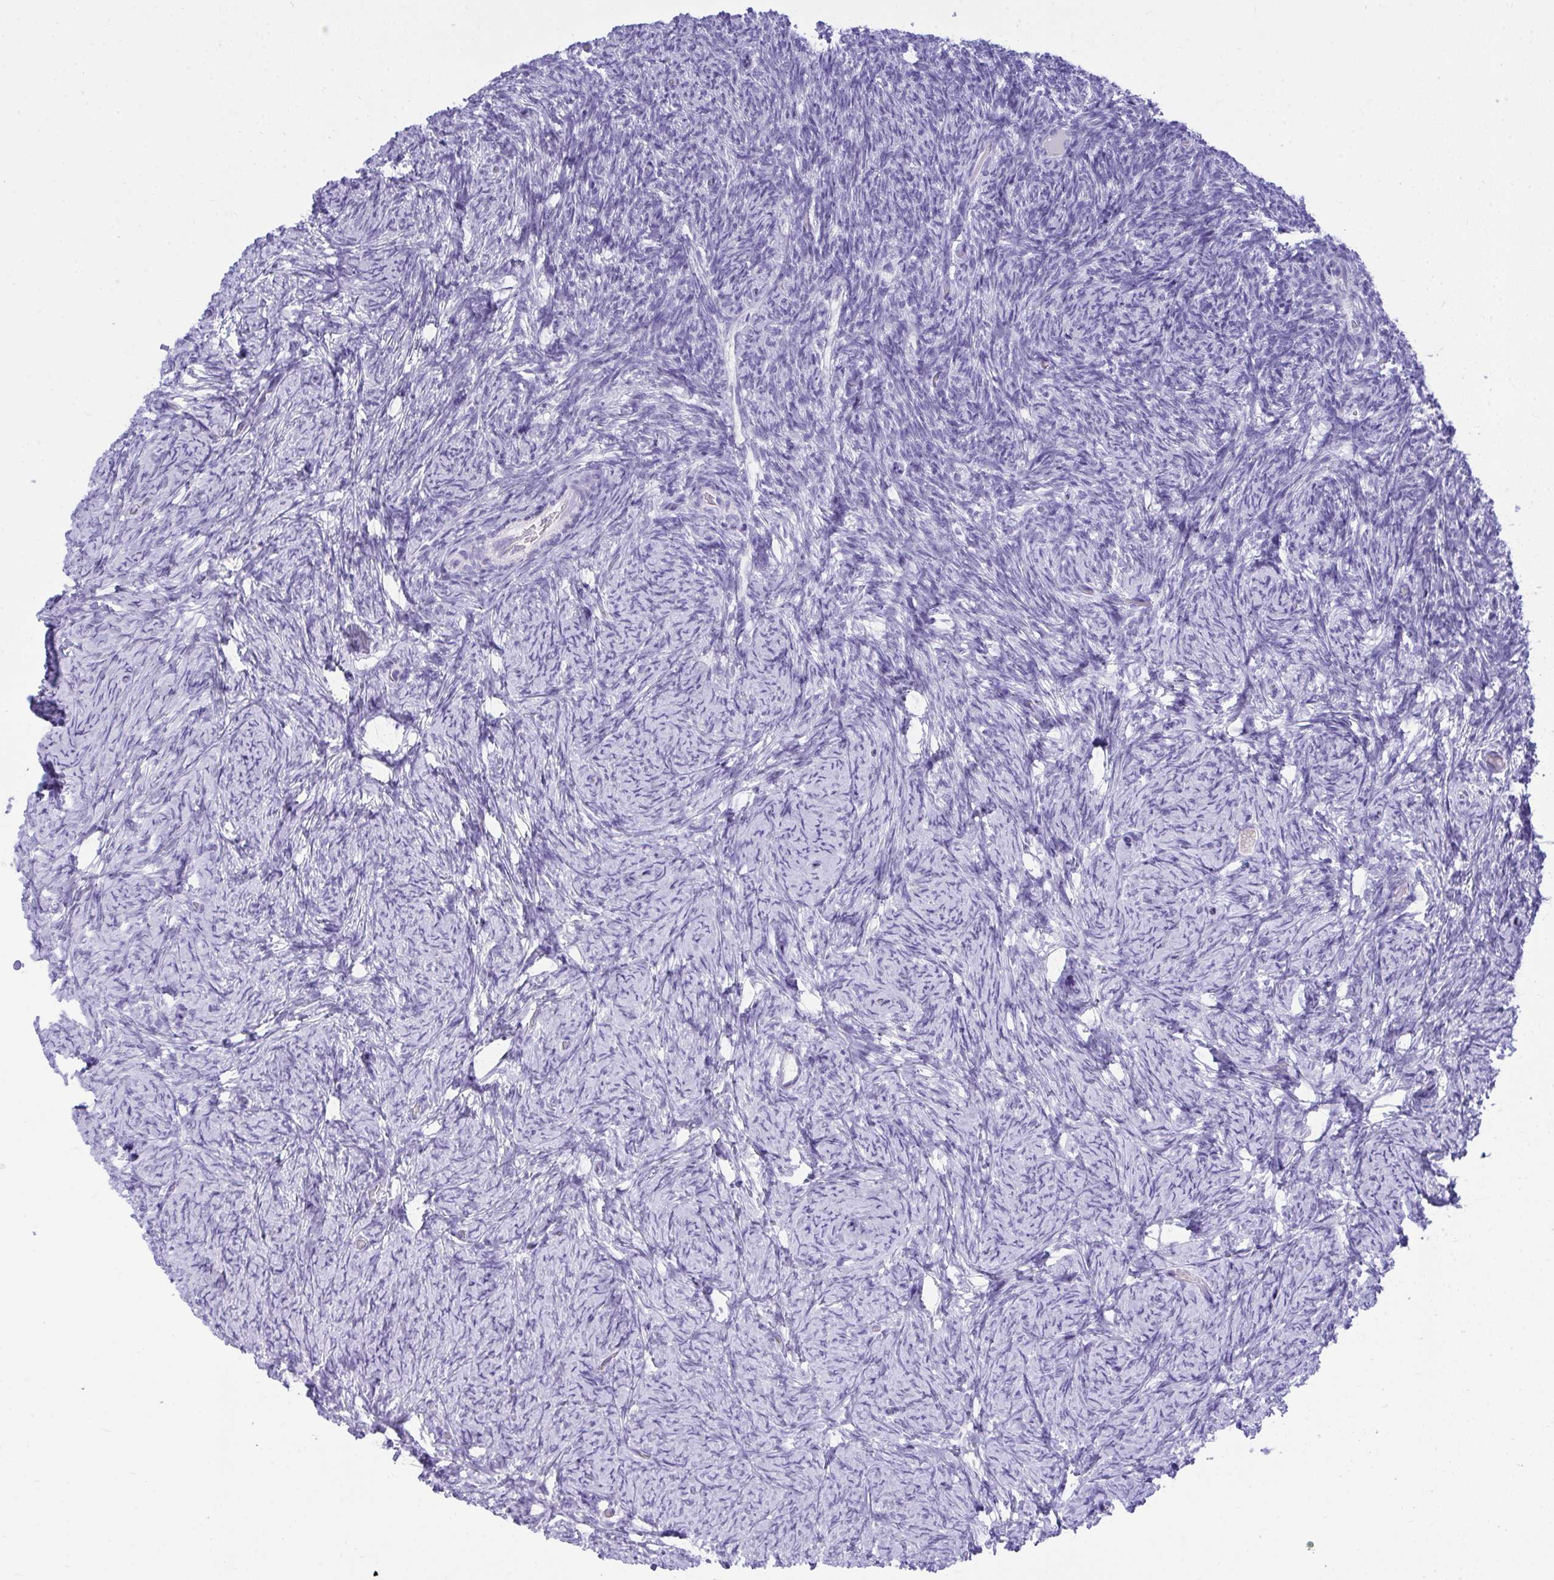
{"staining": {"intensity": "negative", "quantity": "none", "location": "none"}, "tissue": "ovary", "cell_type": "Follicle cells", "image_type": "normal", "snomed": [{"axis": "morphology", "description": "Normal tissue, NOS"}, {"axis": "topography", "description": "Ovary"}], "caption": "Immunohistochemical staining of benign human ovary exhibits no significant expression in follicle cells.", "gene": "AIG1", "patient": {"sex": "female", "age": 34}}